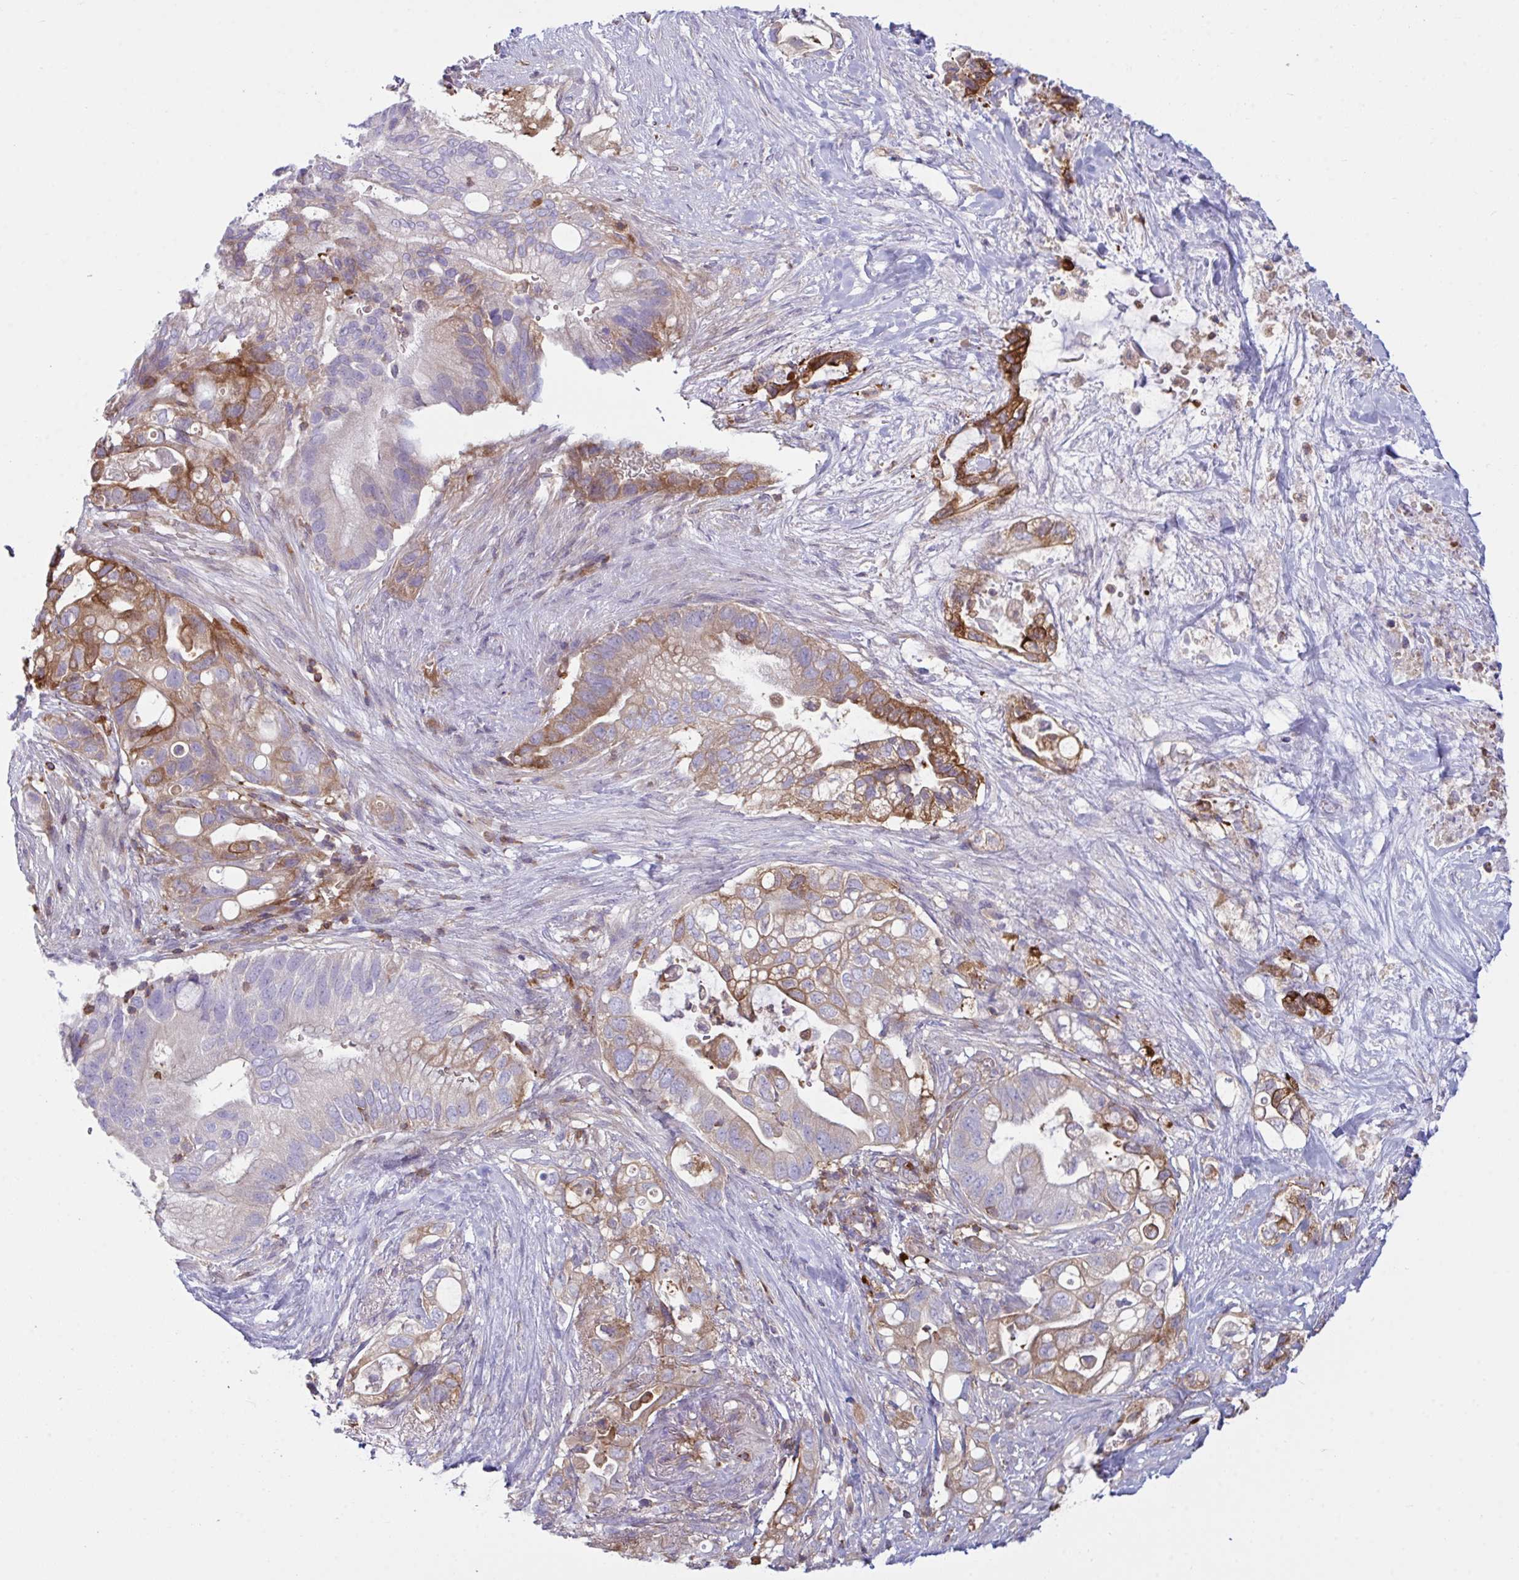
{"staining": {"intensity": "moderate", "quantity": "25%-75%", "location": "cytoplasmic/membranous"}, "tissue": "pancreatic cancer", "cell_type": "Tumor cells", "image_type": "cancer", "snomed": [{"axis": "morphology", "description": "Adenocarcinoma, NOS"}, {"axis": "topography", "description": "Pancreas"}], "caption": "Pancreatic adenocarcinoma stained with a brown dye exhibits moderate cytoplasmic/membranous positive expression in about 25%-75% of tumor cells.", "gene": "TSC22D3", "patient": {"sex": "female", "age": 72}}